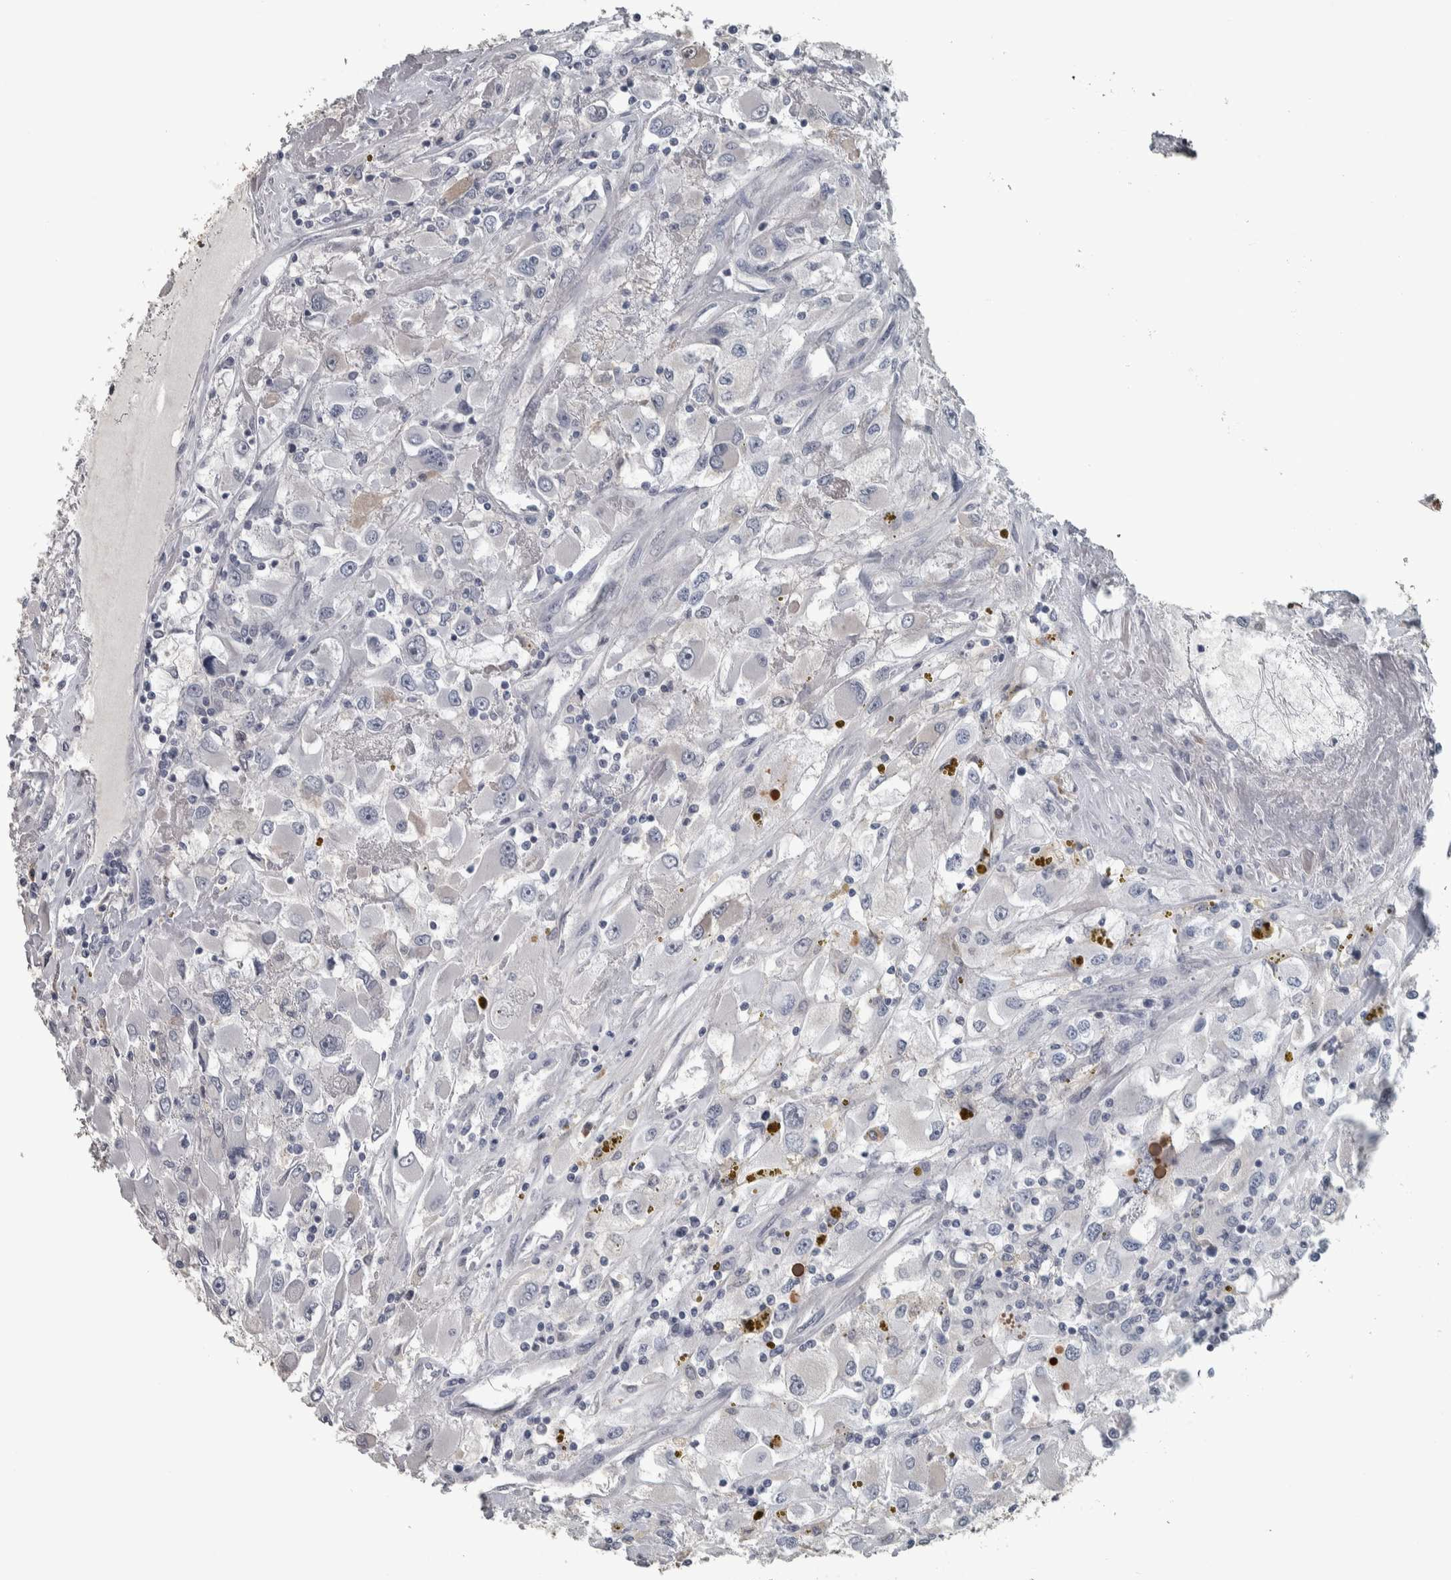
{"staining": {"intensity": "negative", "quantity": "none", "location": "none"}, "tissue": "renal cancer", "cell_type": "Tumor cells", "image_type": "cancer", "snomed": [{"axis": "morphology", "description": "Adenocarcinoma, NOS"}, {"axis": "topography", "description": "Kidney"}], "caption": "The photomicrograph reveals no significant staining in tumor cells of adenocarcinoma (renal).", "gene": "CAVIN4", "patient": {"sex": "female", "age": 52}}